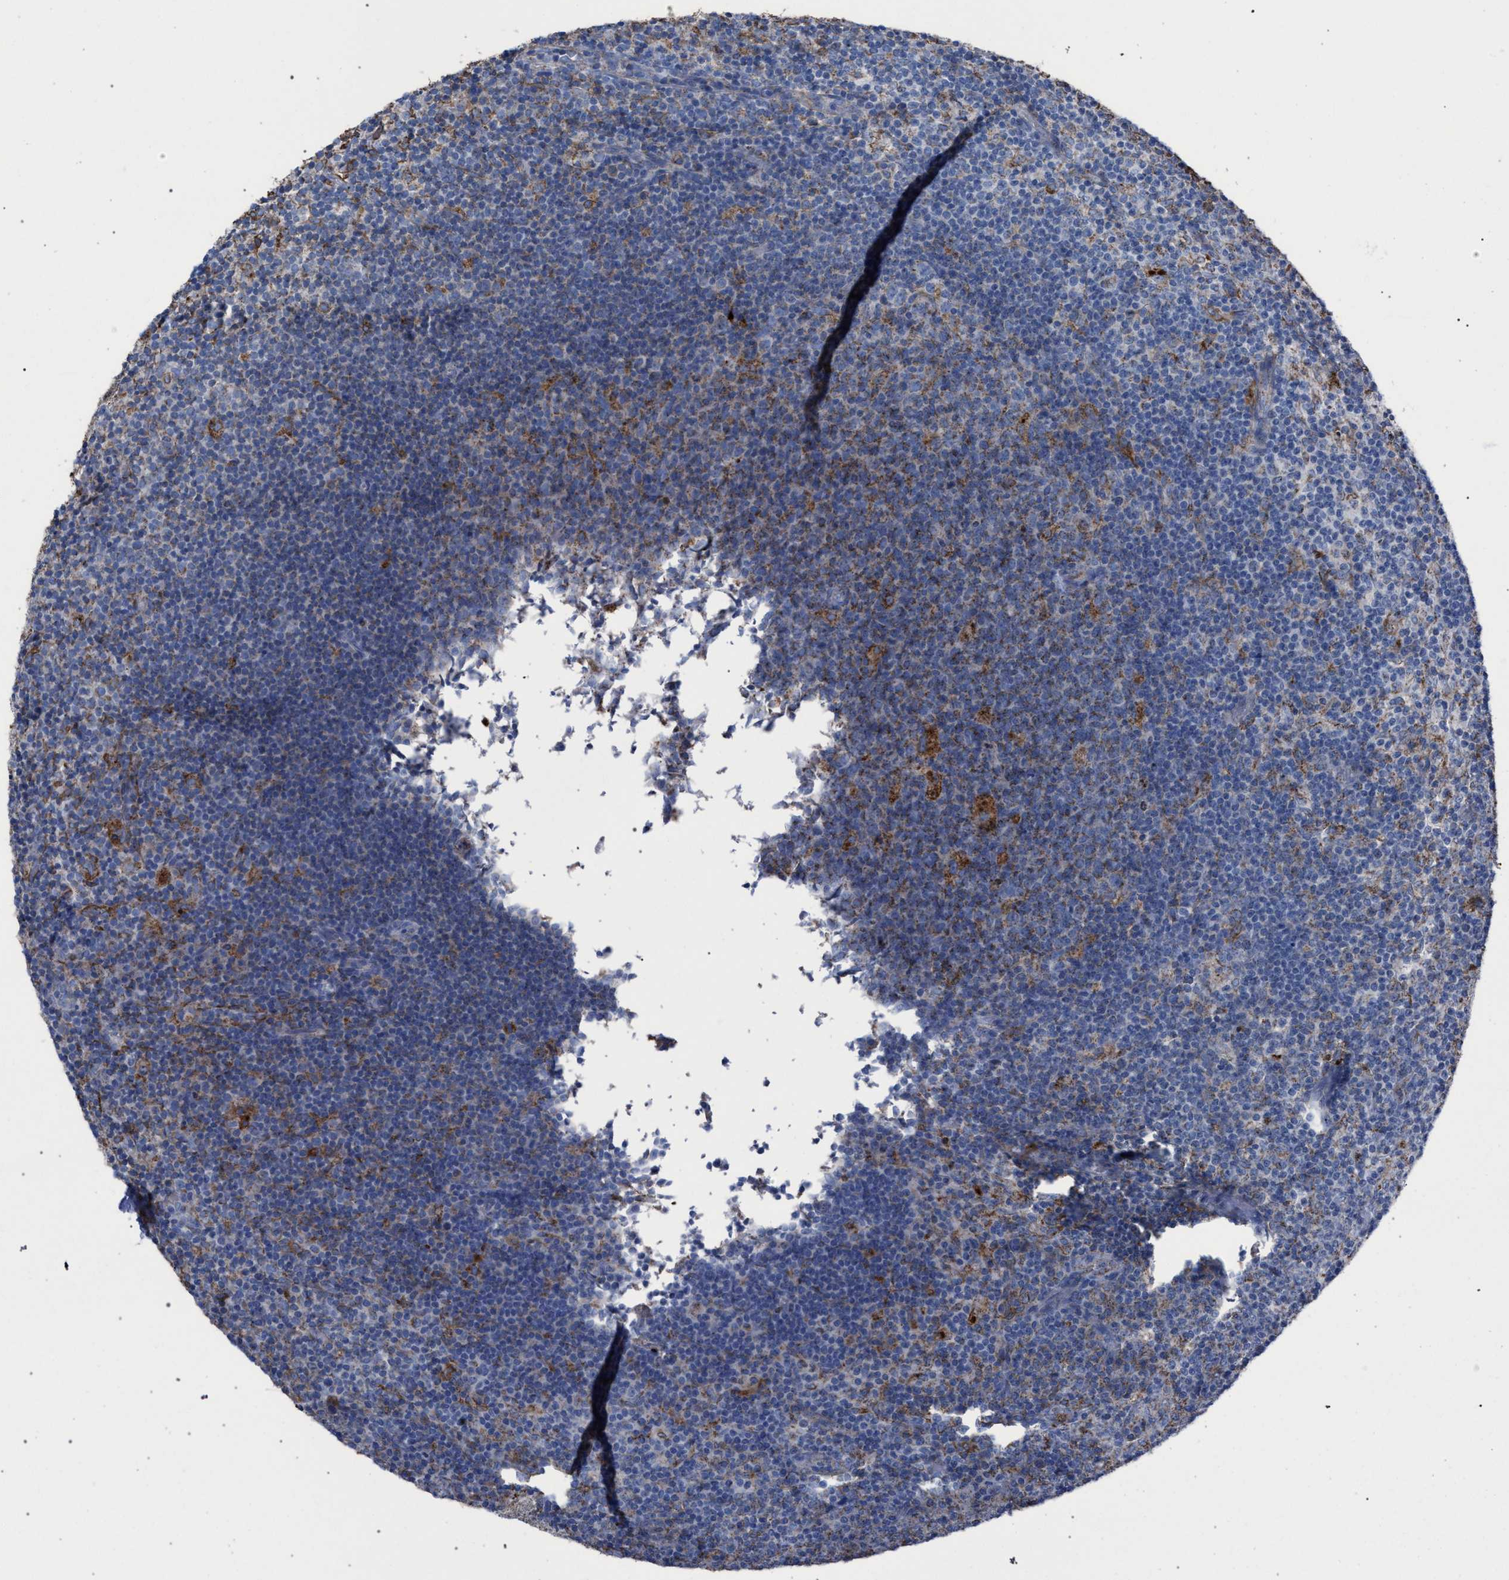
{"staining": {"intensity": "moderate", "quantity": "<25%", "location": "cytoplasmic/membranous"}, "tissue": "lymph node", "cell_type": "Germinal center cells", "image_type": "normal", "snomed": [{"axis": "morphology", "description": "Normal tissue, NOS"}, {"axis": "morphology", "description": "Inflammation, NOS"}, {"axis": "topography", "description": "Lymph node"}], "caption": "This image exhibits immunohistochemistry (IHC) staining of benign lymph node, with low moderate cytoplasmic/membranous staining in approximately <25% of germinal center cells.", "gene": "HSD17B4", "patient": {"sex": "male", "age": 55}}